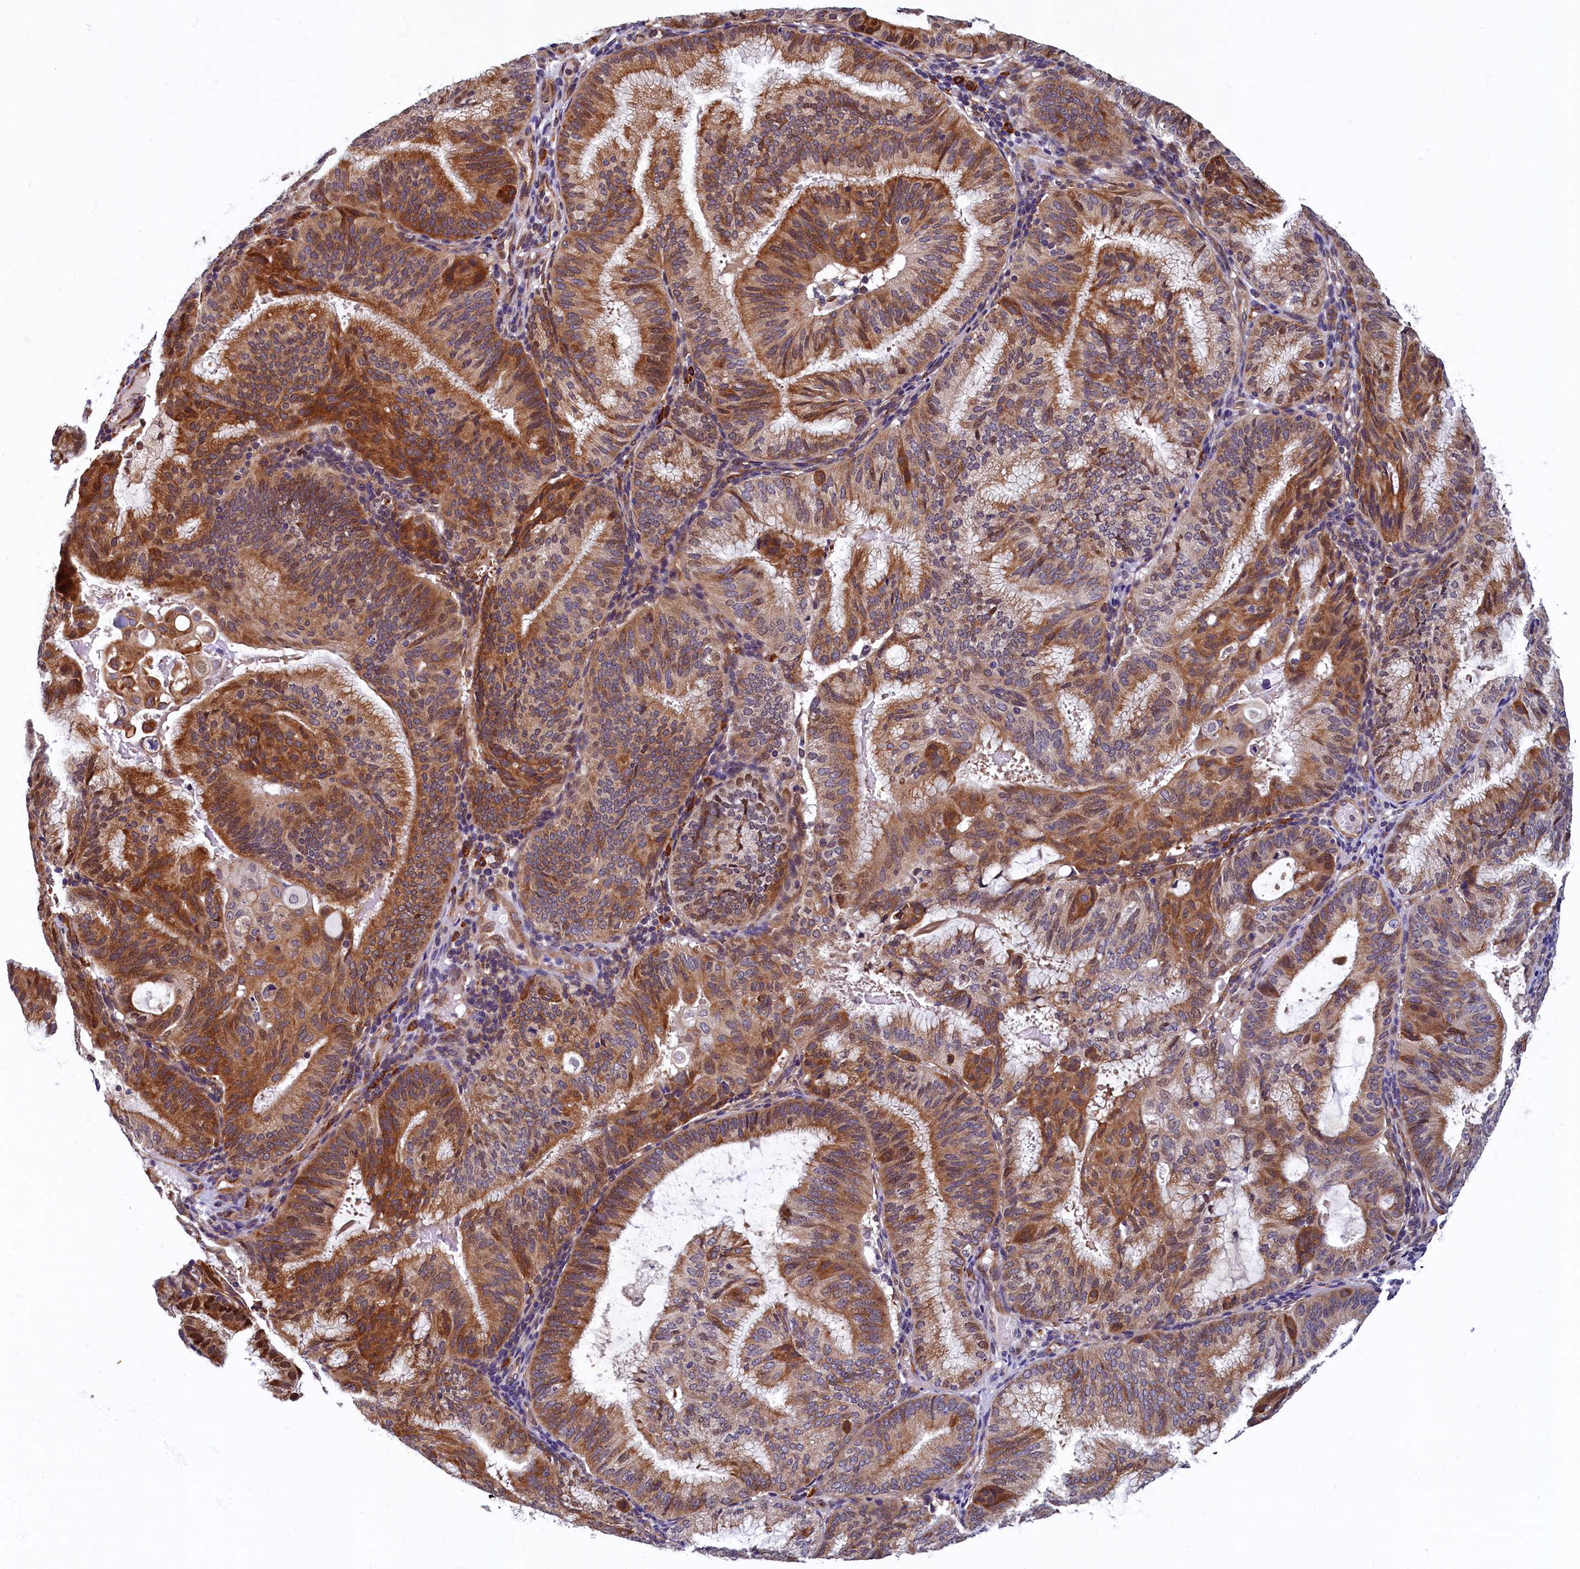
{"staining": {"intensity": "moderate", "quantity": ">75%", "location": "cytoplasmic/membranous"}, "tissue": "endometrial cancer", "cell_type": "Tumor cells", "image_type": "cancer", "snomed": [{"axis": "morphology", "description": "Adenocarcinoma, NOS"}, {"axis": "topography", "description": "Endometrium"}], "caption": "A high-resolution photomicrograph shows immunohistochemistry staining of adenocarcinoma (endometrial), which exhibits moderate cytoplasmic/membranous positivity in approximately >75% of tumor cells. (IHC, brightfield microscopy, high magnification).", "gene": "SLC16A14", "patient": {"sex": "female", "age": 49}}